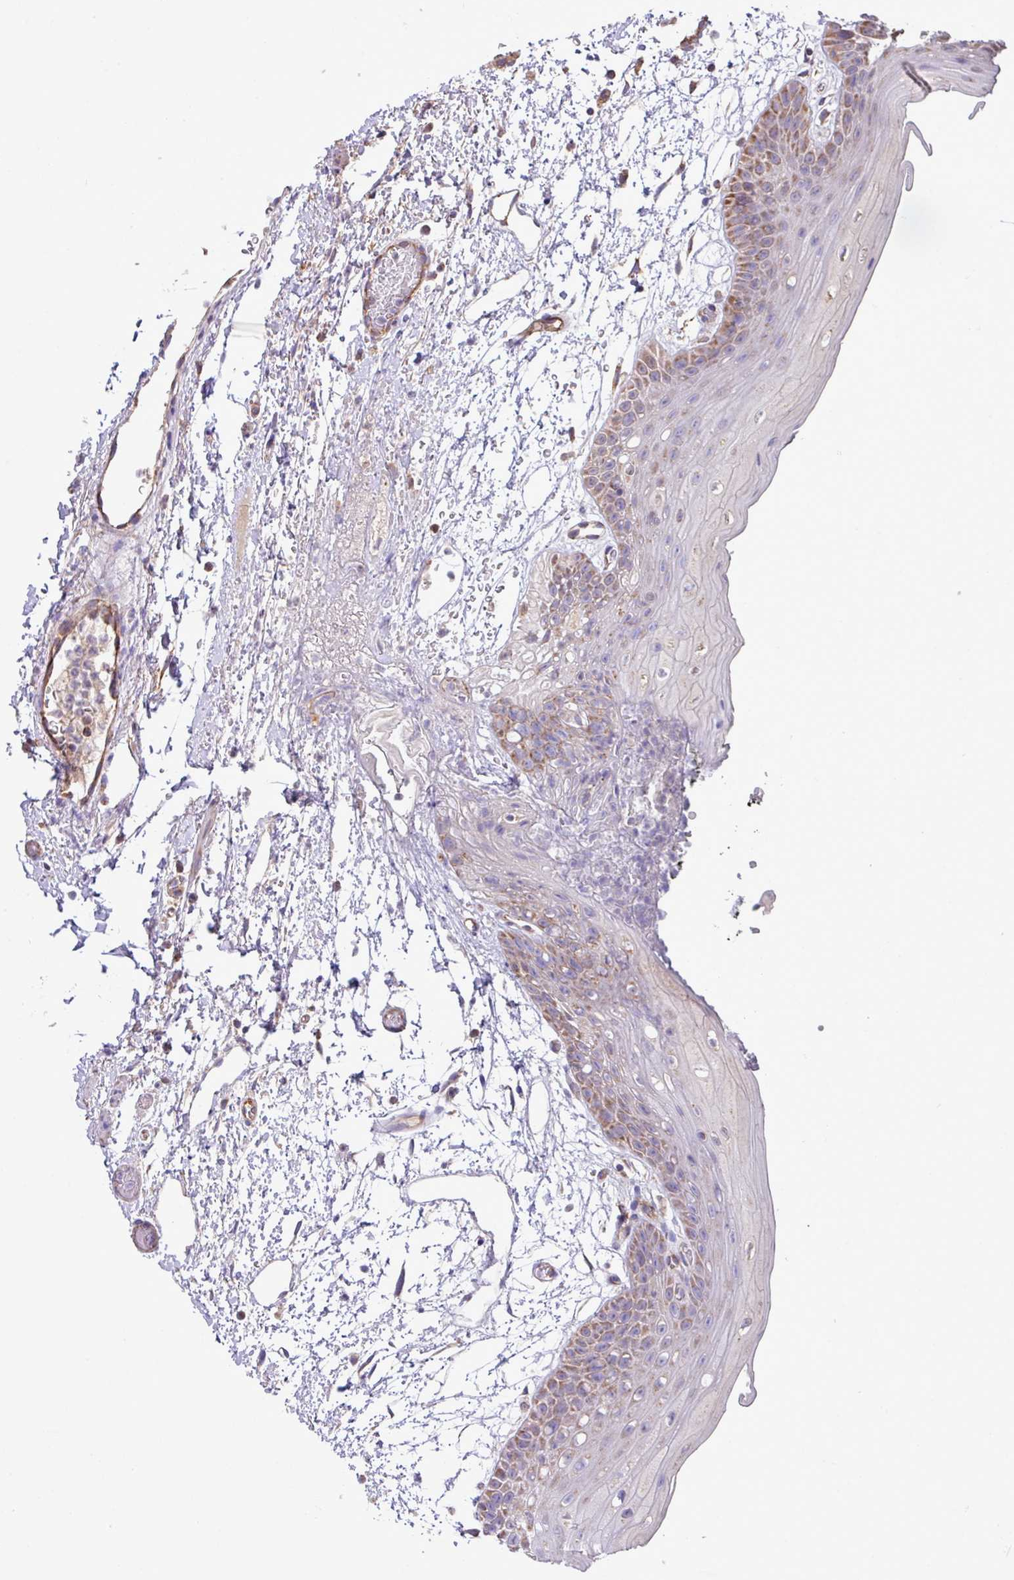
{"staining": {"intensity": "moderate", "quantity": "25%-75%", "location": "cytoplasmic/membranous"}, "tissue": "oral mucosa", "cell_type": "Squamous epithelial cells", "image_type": "normal", "snomed": [{"axis": "morphology", "description": "Normal tissue, NOS"}, {"axis": "topography", "description": "Oral tissue"}, {"axis": "topography", "description": "Tounge, NOS"}], "caption": "Moderate cytoplasmic/membranous protein positivity is present in approximately 25%-75% of squamous epithelial cells in oral mucosa. (Brightfield microscopy of DAB IHC at high magnification).", "gene": "LRRC53", "patient": {"sex": "female", "age": 59}}